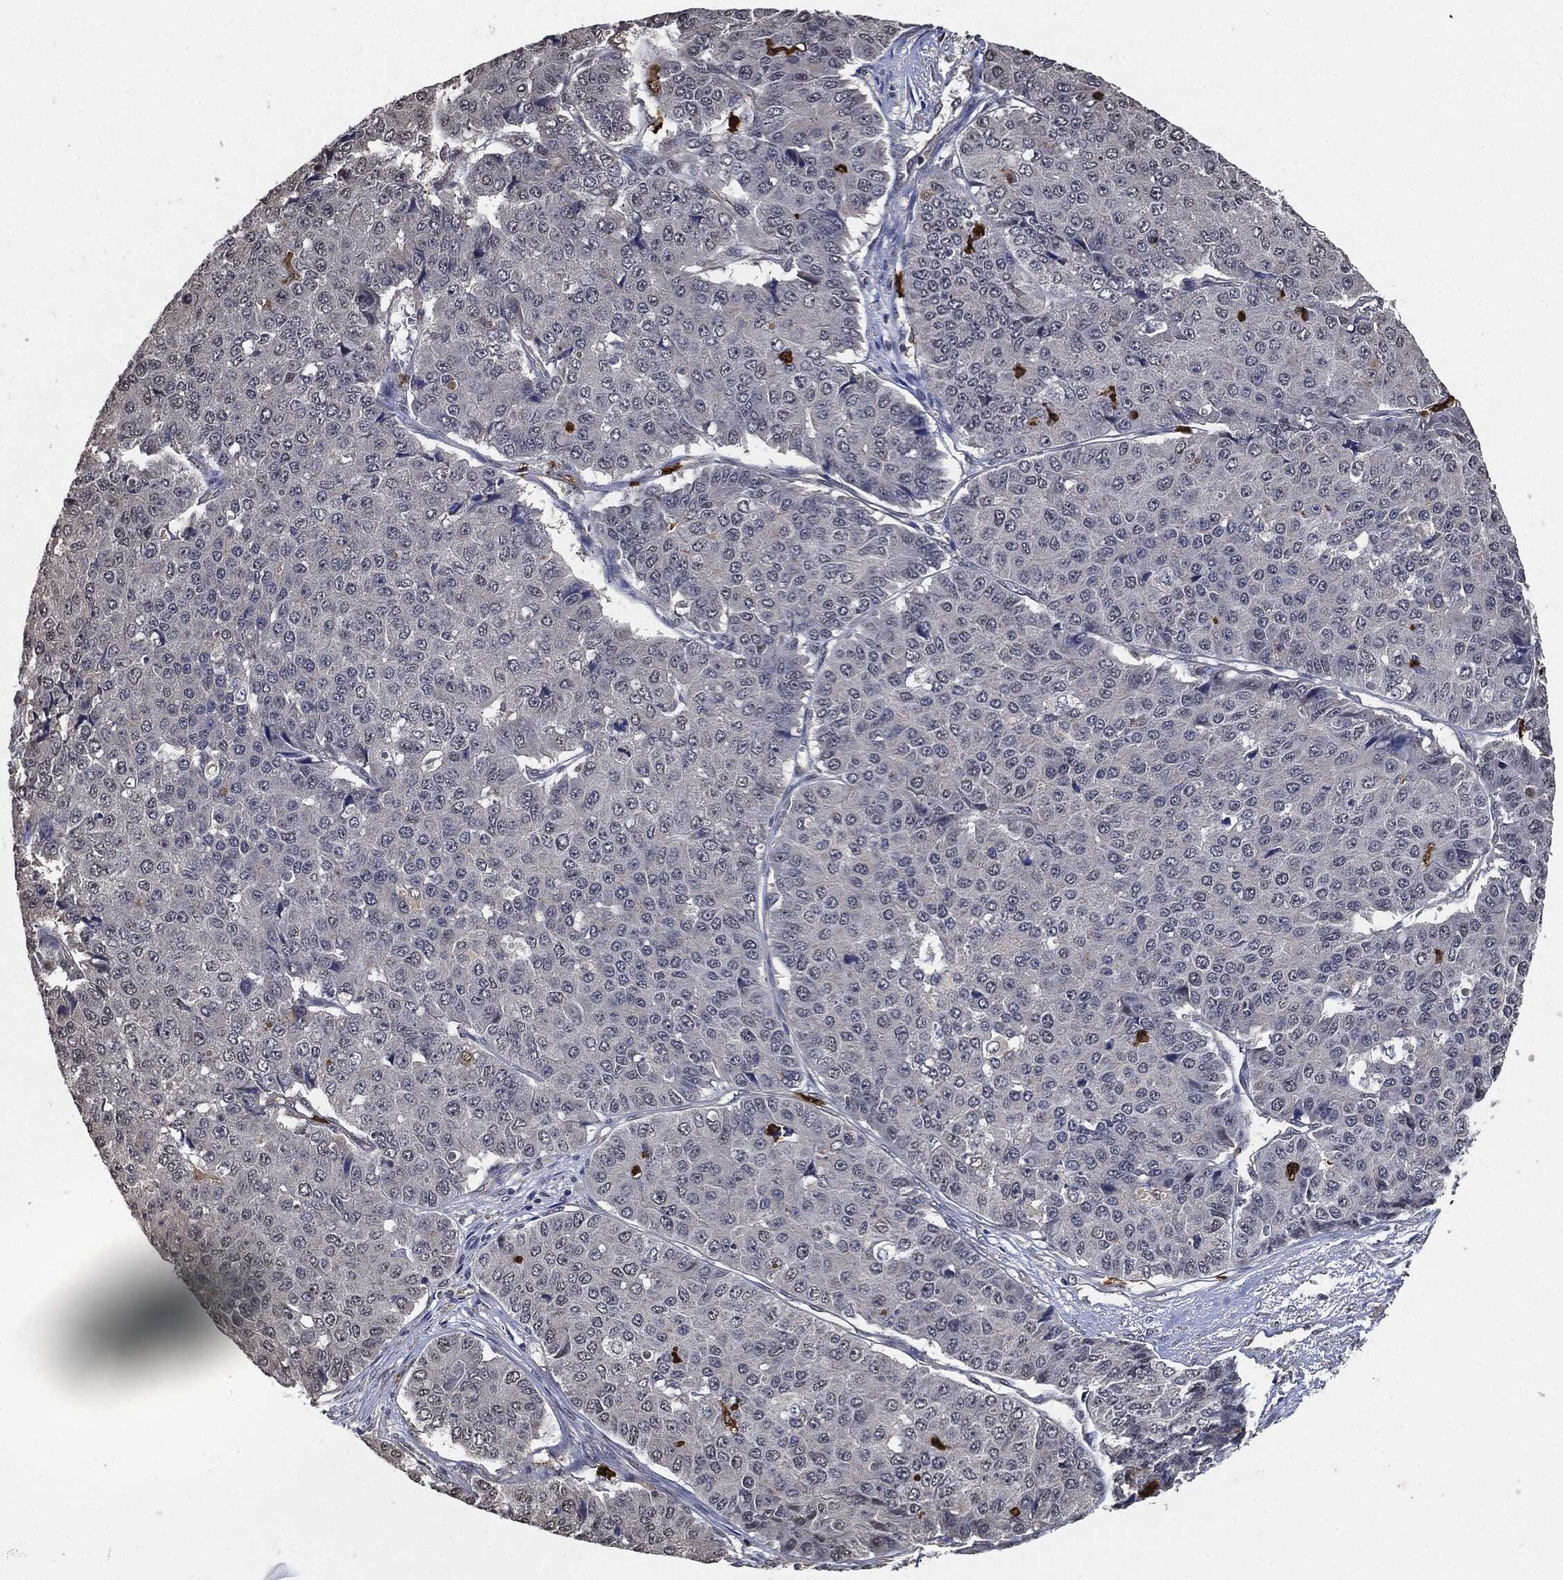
{"staining": {"intensity": "negative", "quantity": "none", "location": "none"}, "tissue": "pancreatic cancer", "cell_type": "Tumor cells", "image_type": "cancer", "snomed": [{"axis": "morphology", "description": "Normal tissue, NOS"}, {"axis": "morphology", "description": "Adenocarcinoma, NOS"}, {"axis": "topography", "description": "Pancreas"}, {"axis": "topography", "description": "Duodenum"}], "caption": "This is a photomicrograph of IHC staining of pancreatic cancer, which shows no positivity in tumor cells.", "gene": "S100A9", "patient": {"sex": "male", "age": 50}}